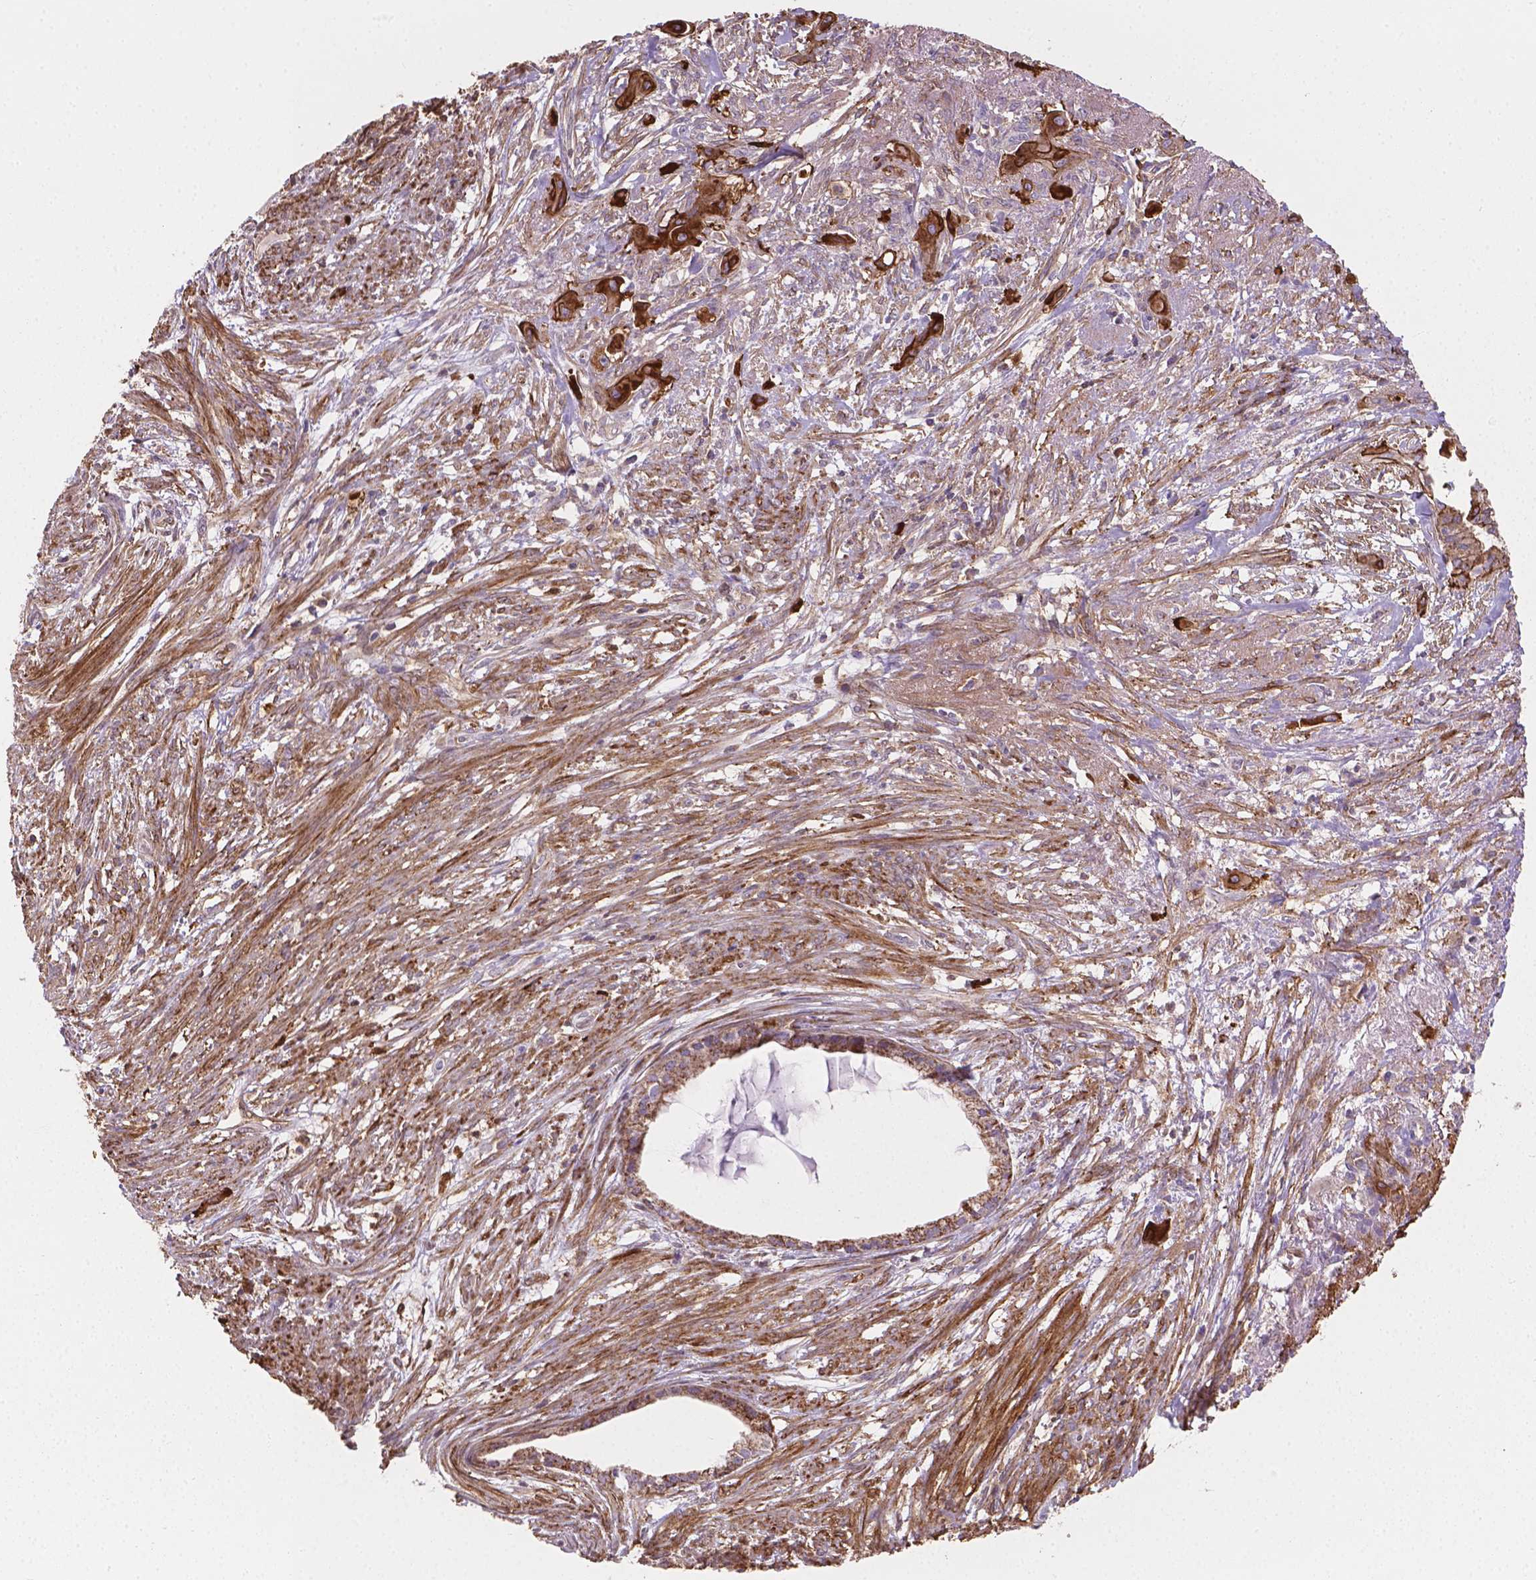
{"staining": {"intensity": "moderate", "quantity": ">75%", "location": "cytoplasmic/membranous"}, "tissue": "endometrial cancer", "cell_type": "Tumor cells", "image_type": "cancer", "snomed": [{"axis": "morphology", "description": "Adenocarcinoma, NOS"}, {"axis": "topography", "description": "Endometrium"}], "caption": "Immunohistochemical staining of endometrial cancer displays medium levels of moderate cytoplasmic/membranous positivity in approximately >75% of tumor cells. (brown staining indicates protein expression, while blue staining denotes nuclei).", "gene": "TCAF1", "patient": {"sex": "female", "age": 86}}